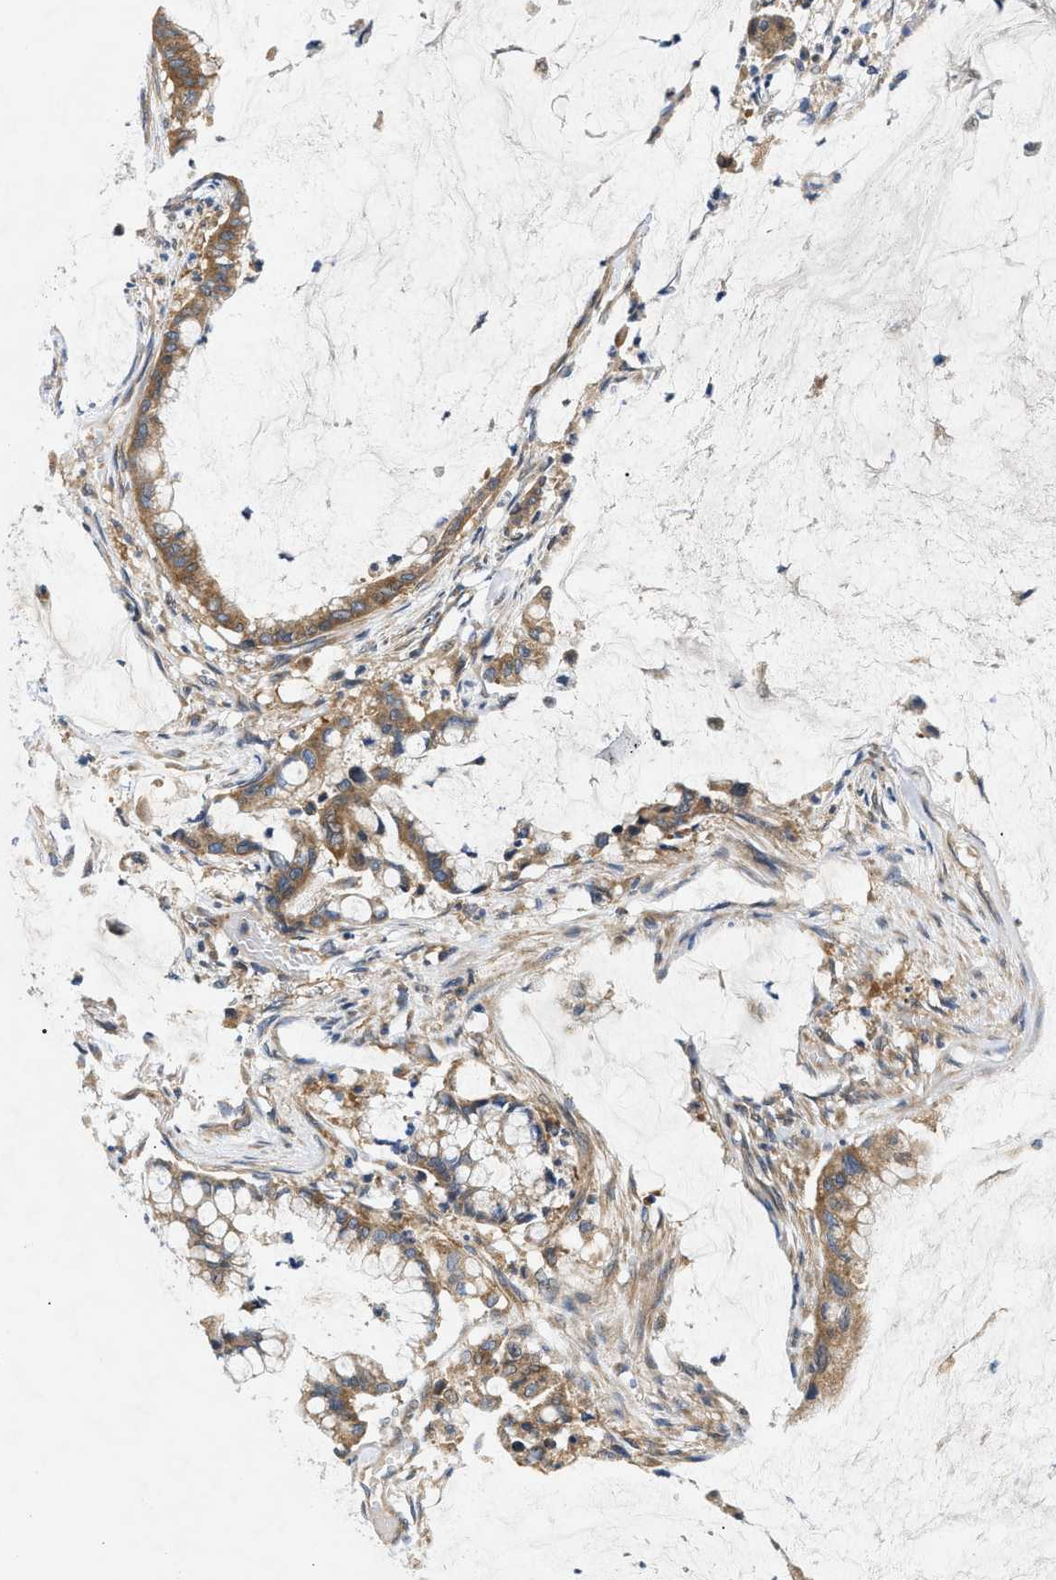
{"staining": {"intensity": "moderate", "quantity": ">75%", "location": "cytoplasmic/membranous"}, "tissue": "pancreatic cancer", "cell_type": "Tumor cells", "image_type": "cancer", "snomed": [{"axis": "morphology", "description": "Adenocarcinoma, NOS"}, {"axis": "topography", "description": "Pancreas"}], "caption": "Brown immunohistochemical staining in pancreatic adenocarcinoma reveals moderate cytoplasmic/membranous positivity in approximately >75% of tumor cells. The protein of interest is shown in brown color, while the nuclei are stained blue.", "gene": "PPM1B", "patient": {"sex": "male", "age": 41}}